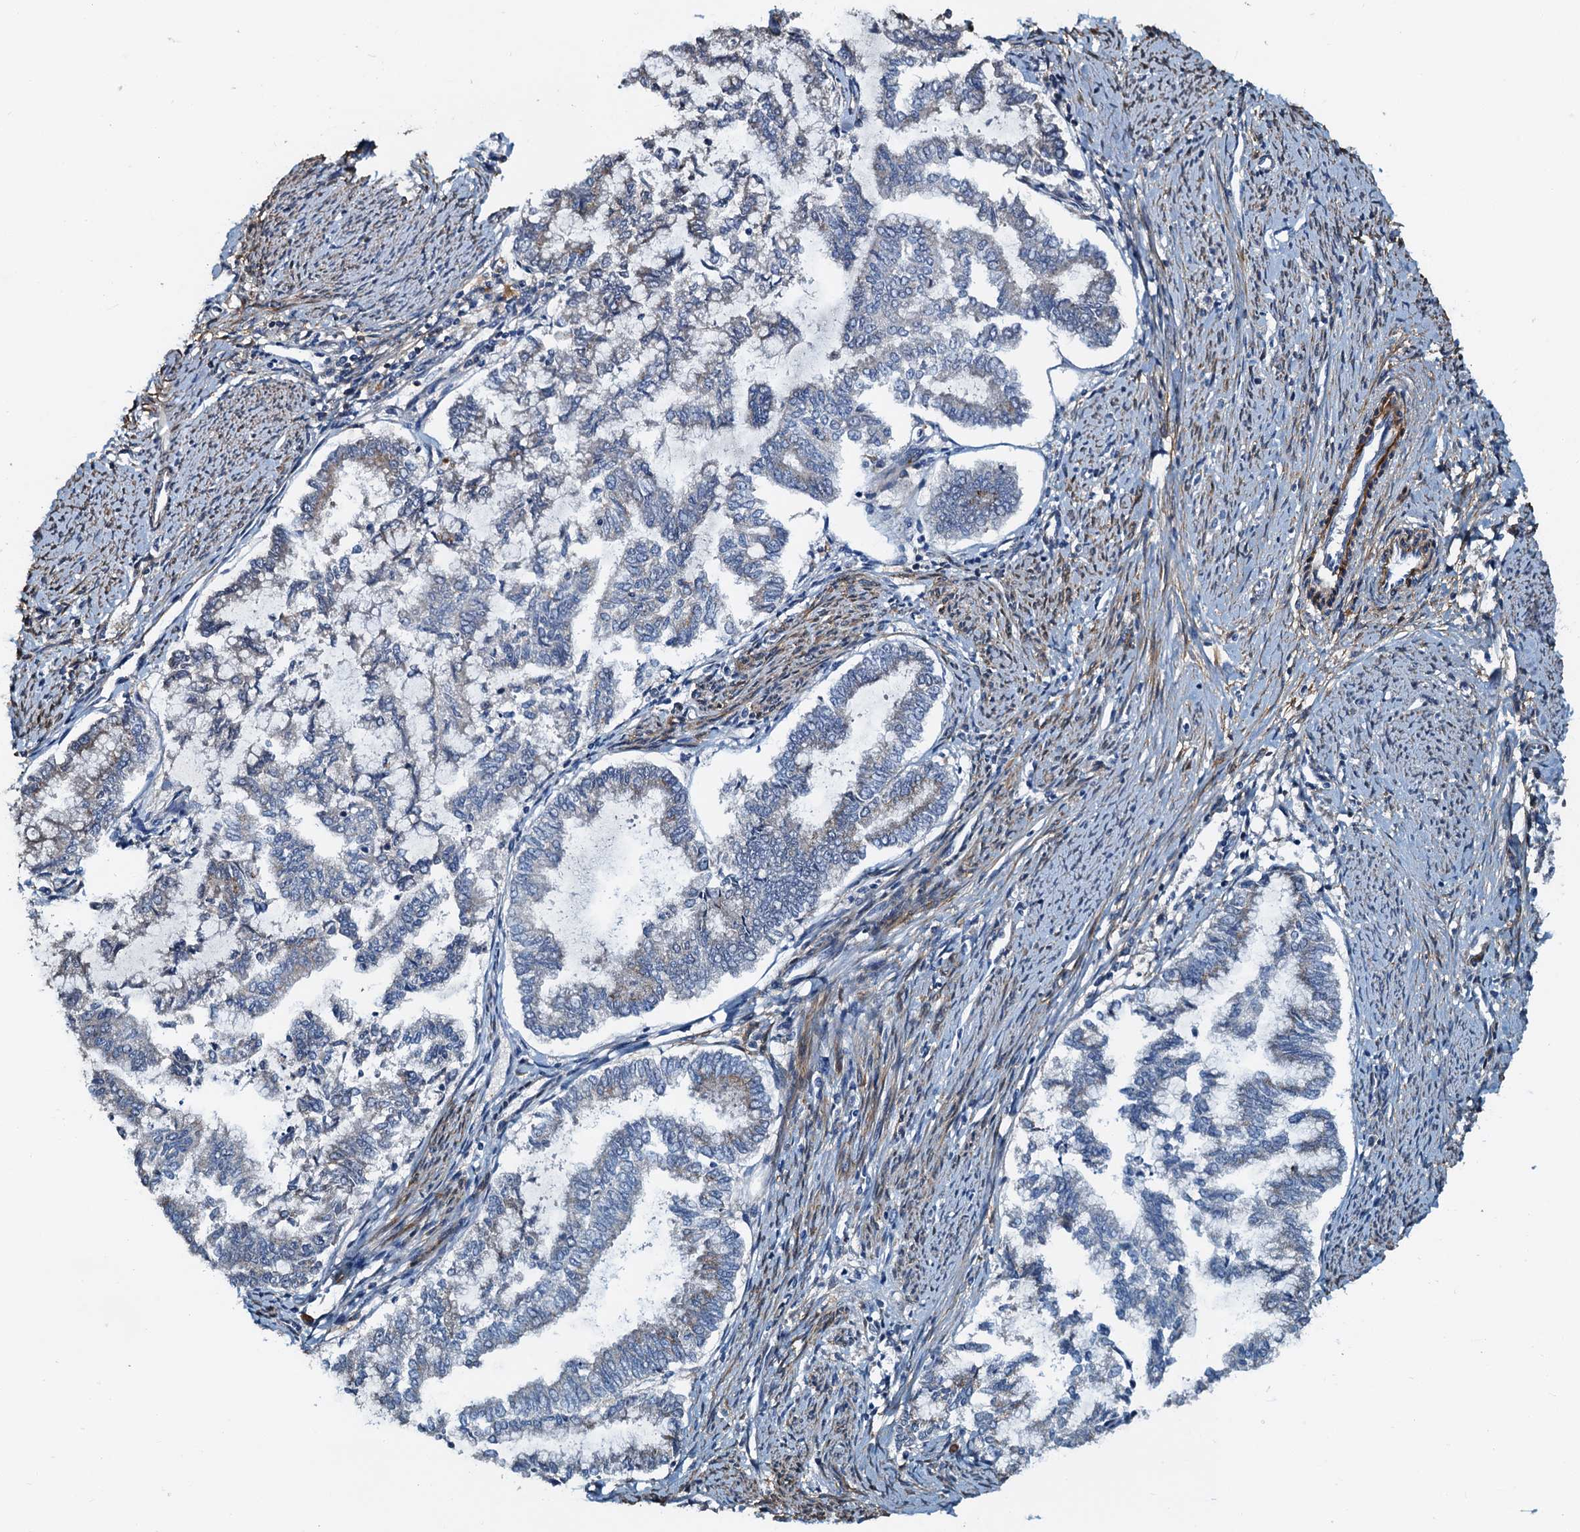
{"staining": {"intensity": "negative", "quantity": "none", "location": "none"}, "tissue": "endometrial cancer", "cell_type": "Tumor cells", "image_type": "cancer", "snomed": [{"axis": "morphology", "description": "Adenocarcinoma, NOS"}, {"axis": "topography", "description": "Endometrium"}], "caption": "The IHC histopathology image has no significant staining in tumor cells of endometrial adenocarcinoma tissue. (DAB (3,3'-diaminobenzidine) IHC visualized using brightfield microscopy, high magnification).", "gene": "DUOXA1", "patient": {"sex": "female", "age": 79}}